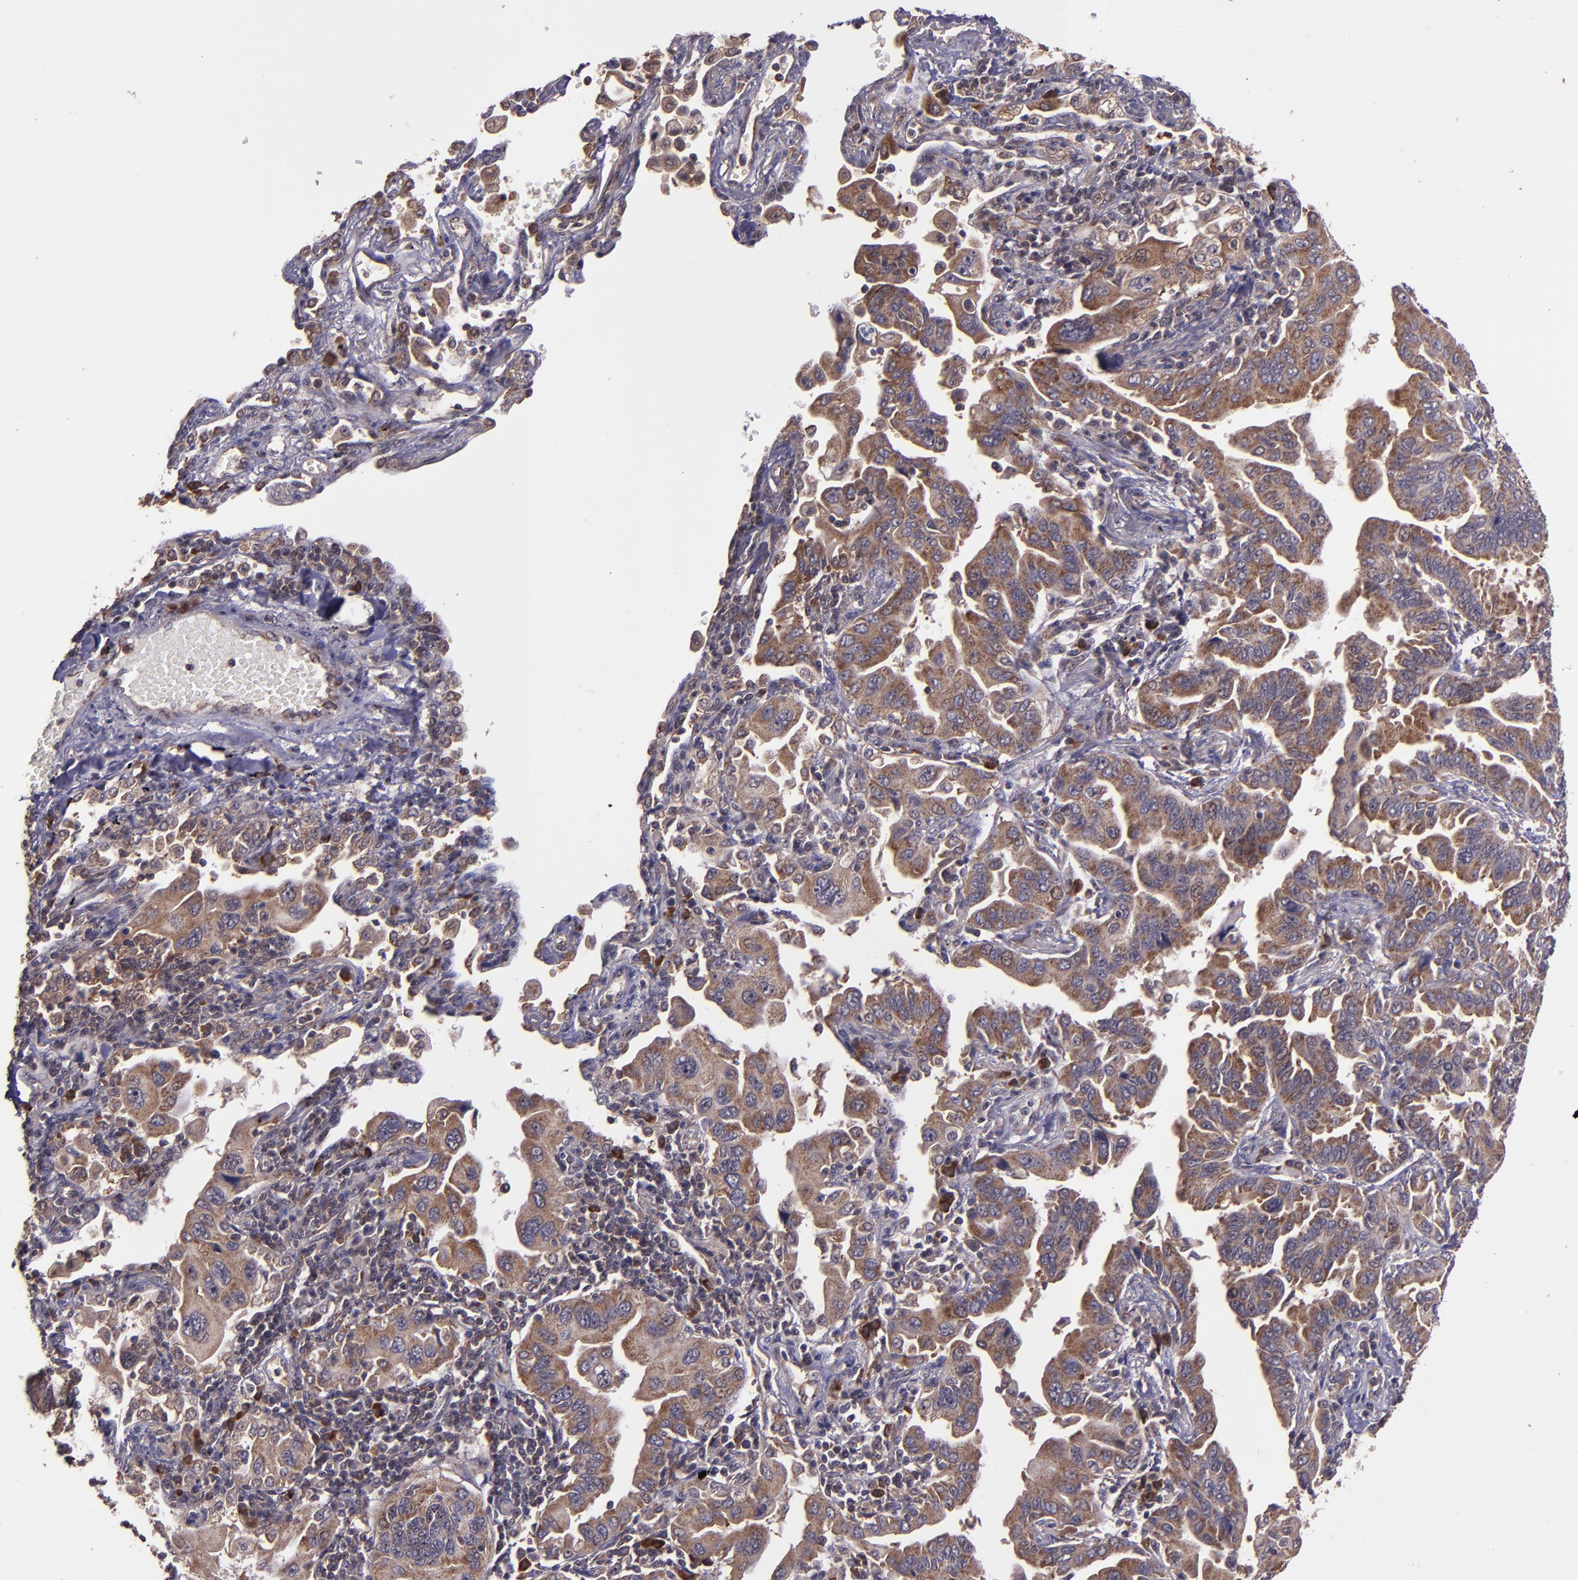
{"staining": {"intensity": "strong", "quantity": ">75%", "location": "cytoplasmic/membranous"}, "tissue": "lung cancer", "cell_type": "Tumor cells", "image_type": "cancer", "snomed": [{"axis": "morphology", "description": "Adenocarcinoma, NOS"}, {"axis": "topography", "description": "Lung"}], "caption": "Protein expression analysis of human lung cancer (adenocarcinoma) reveals strong cytoplasmic/membranous positivity in about >75% of tumor cells.", "gene": "USP51", "patient": {"sex": "female", "age": 65}}